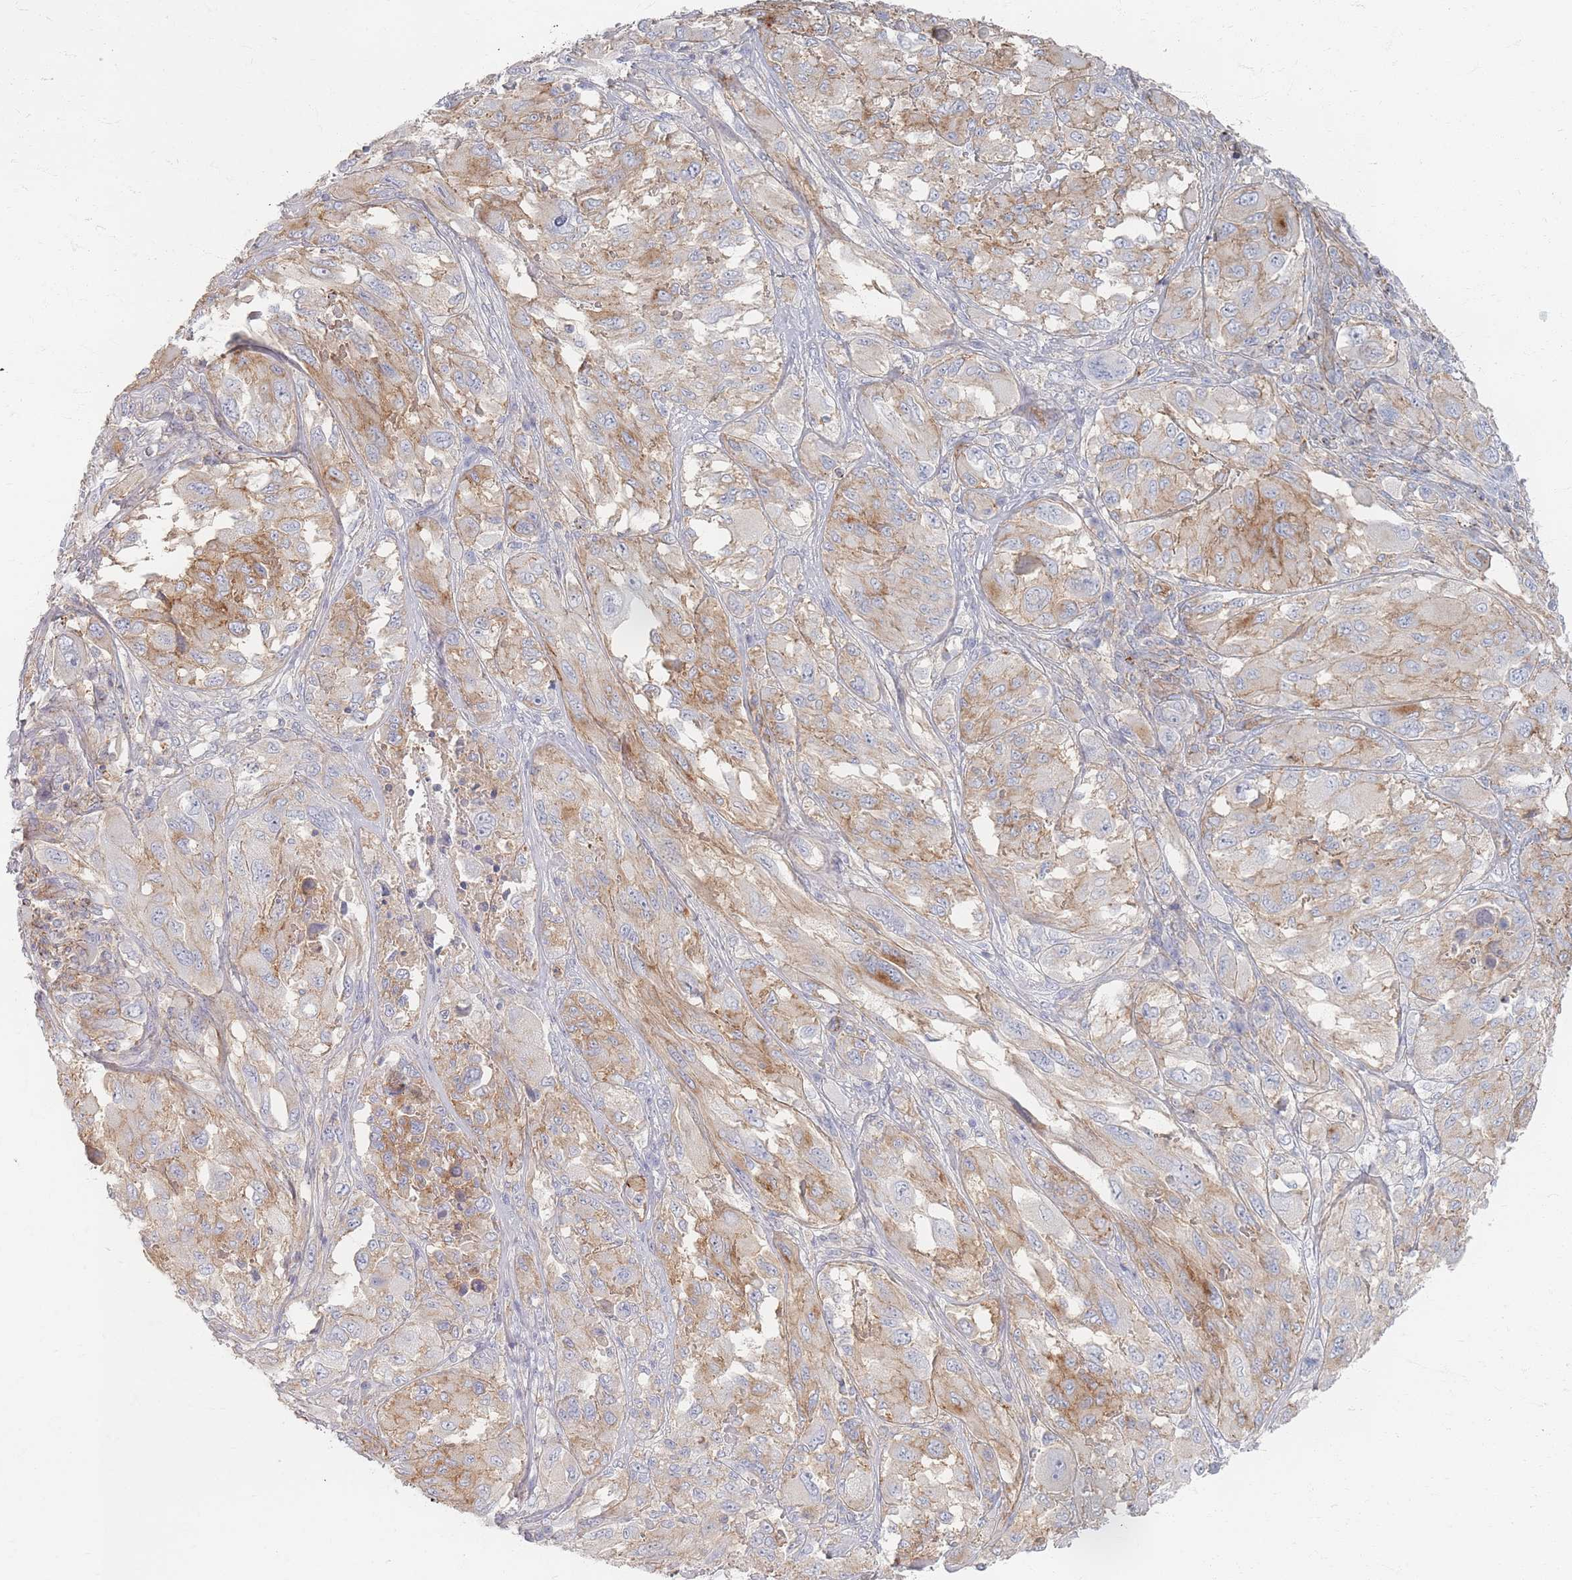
{"staining": {"intensity": "moderate", "quantity": "25%-75%", "location": "cytoplasmic/membranous"}, "tissue": "melanoma", "cell_type": "Tumor cells", "image_type": "cancer", "snomed": [{"axis": "morphology", "description": "Malignant melanoma, NOS"}, {"axis": "topography", "description": "Skin"}], "caption": "Tumor cells show medium levels of moderate cytoplasmic/membranous expression in approximately 25%-75% of cells in malignant melanoma. (DAB (3,3'-diaminobenzidine) IHC with brightfield microscopy, high magnification).", "gene": "GNB1", "patient": {"sex": "female", "age": 91}}